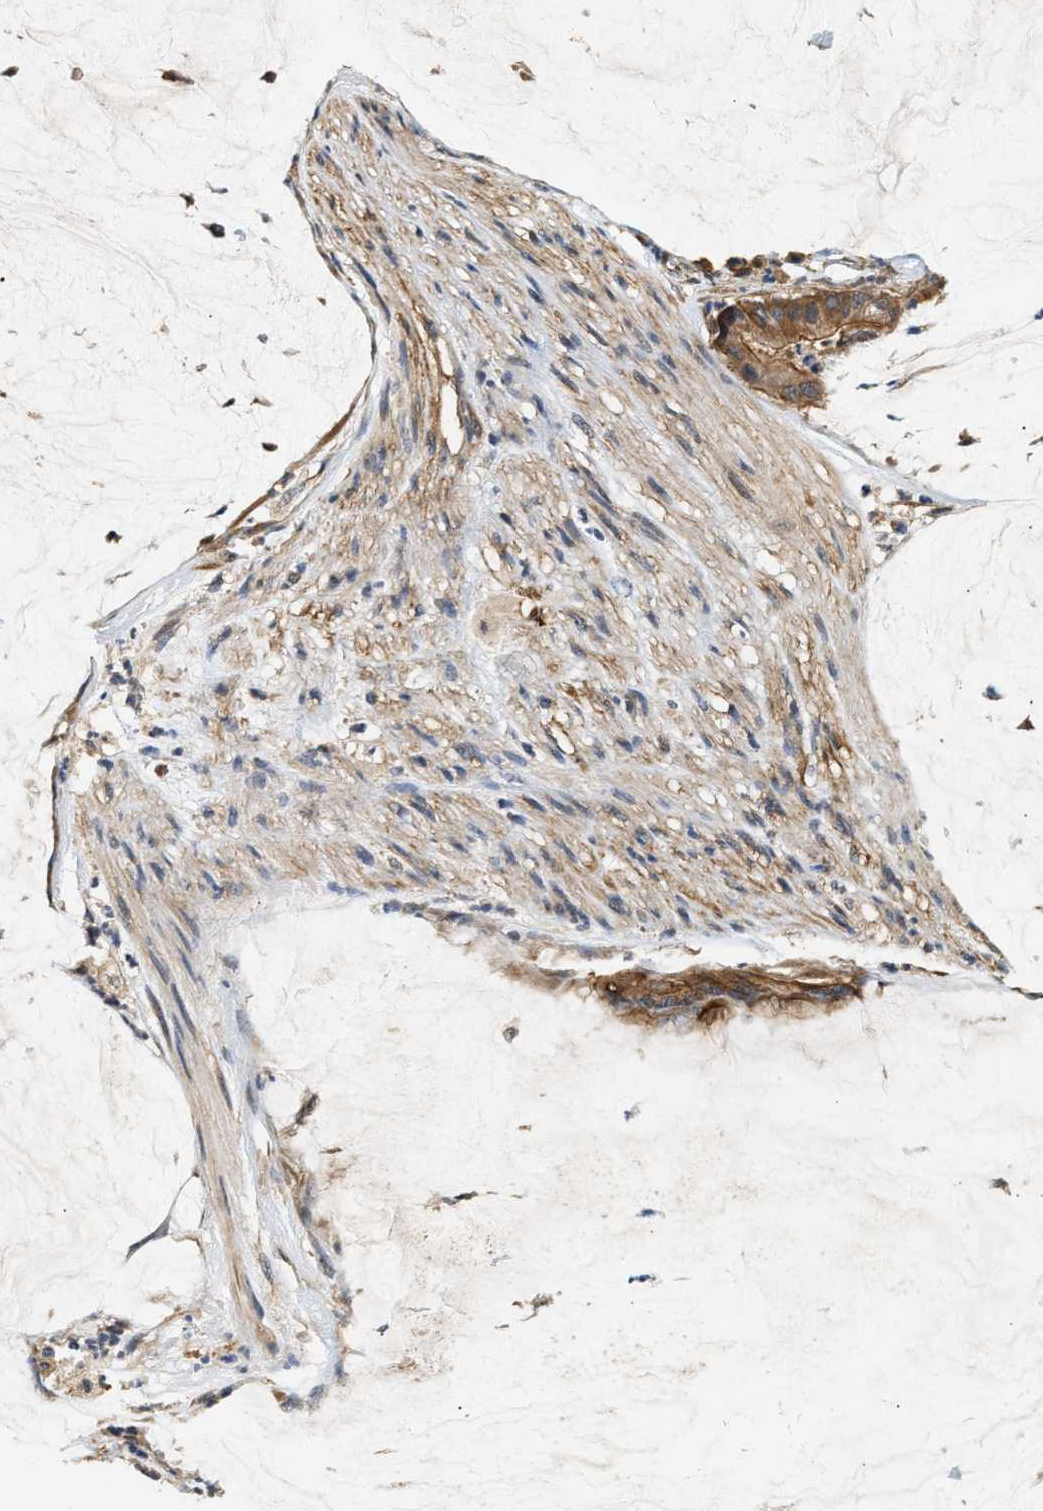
{"staining": {"intensity": "moderate", "quantity": ">75%", "location": "cytoplasmic/membranous"}, "tissue": "pancreatic cancer", "cell_type": "Tumor cells", "image_type": "cancer", "snomed": [{"axis": "morphology", "description": "Adenocarcinoma, NOS"}, {"axis": "topography", "description": "Pancreas"}], "caption": "Immunohistochemical staining of pancreatic cancer demonstrates medium levels of moderate cytoplasmic/membranous positivity in approximately >75% of tumor cells. (DAB IHC with brightfield microscopy, high magnification).", "gene": "DUSP14", "patient": {"sex": "male", "age": 41}}